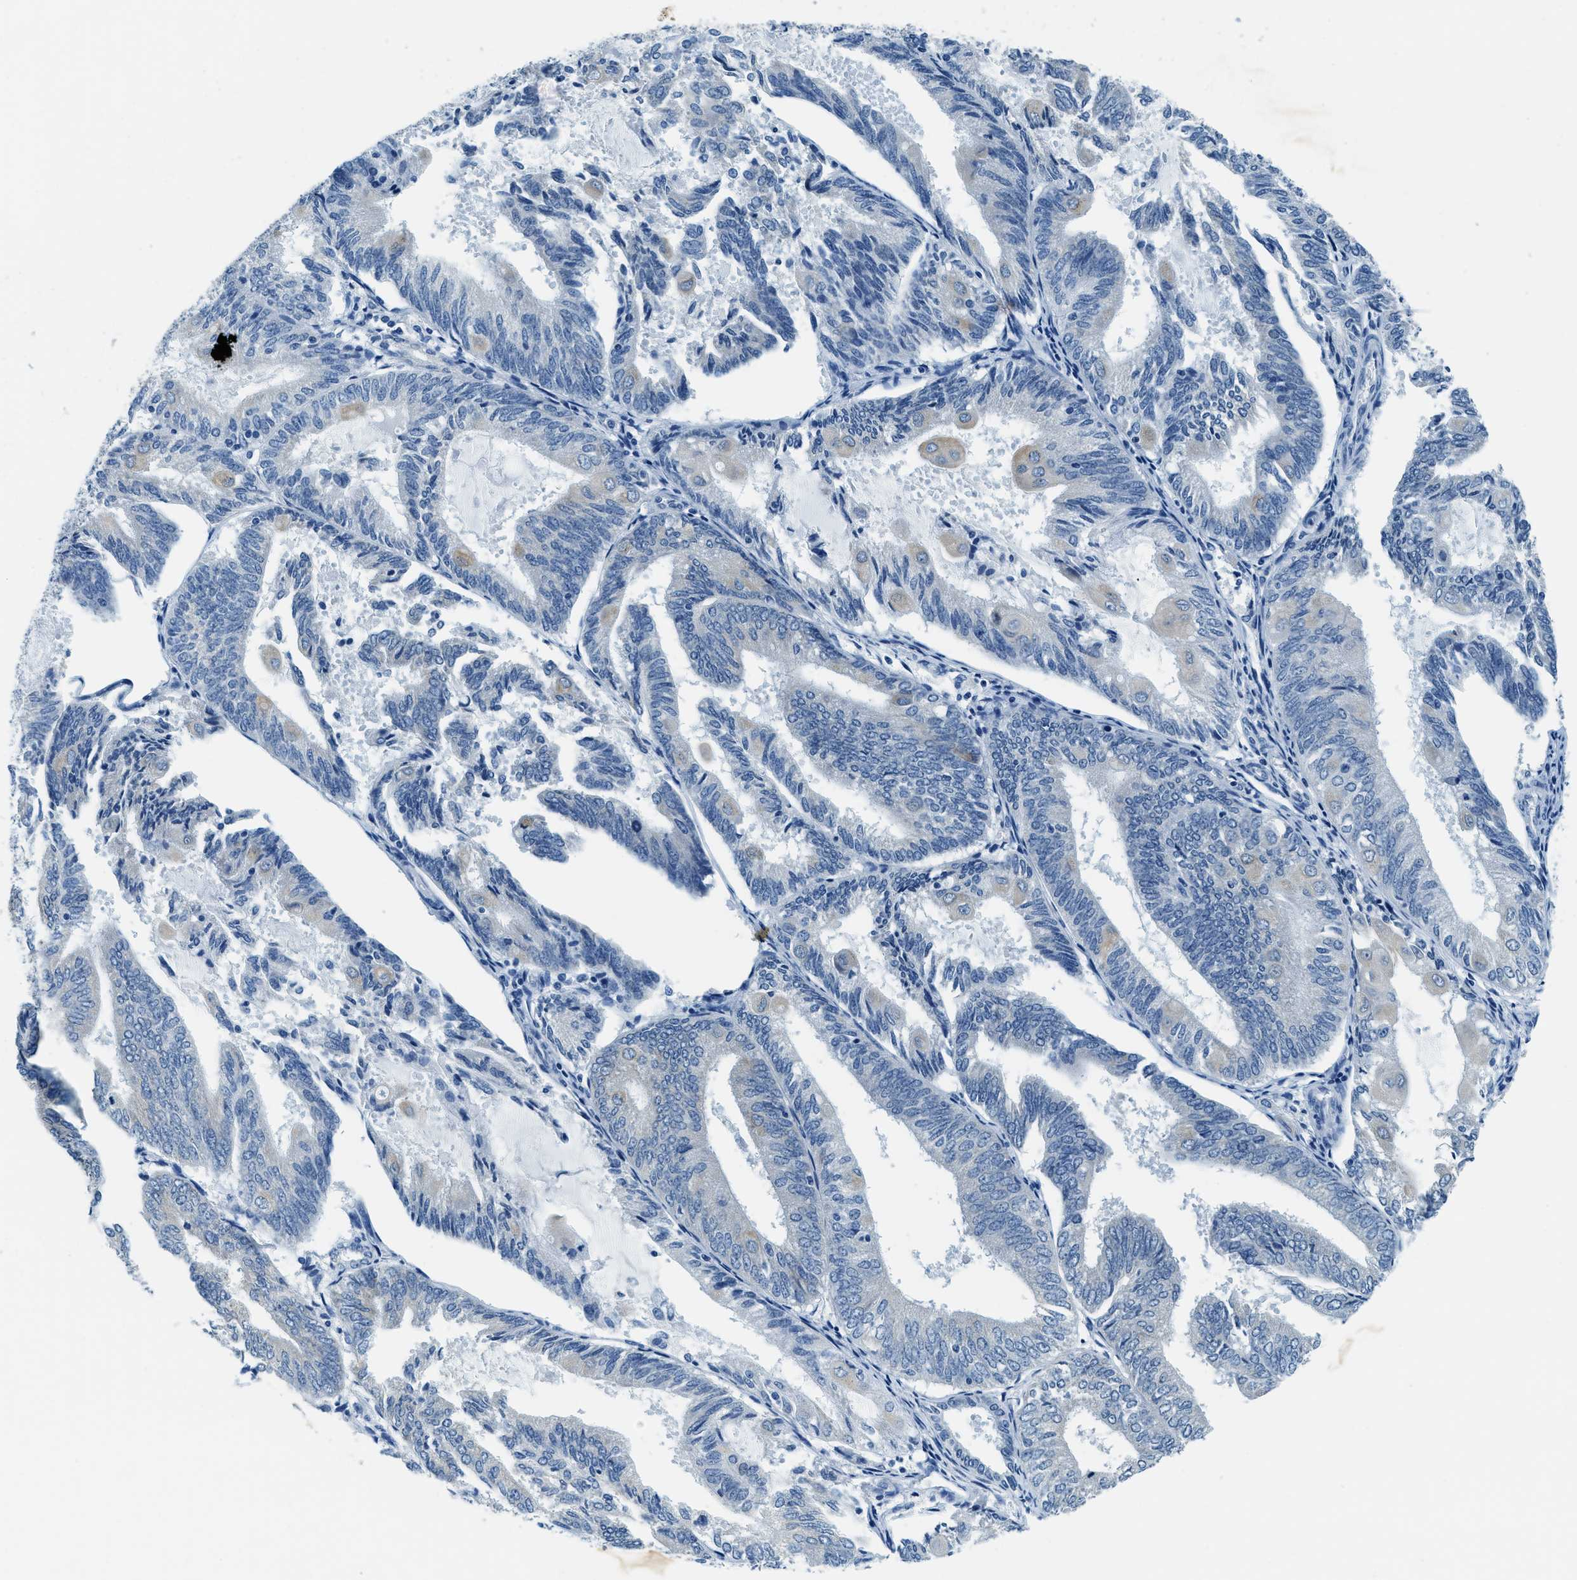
{"staining": {"intensity": "weak", "quantity": "<25%", "location": "cytoplasmic/membranous"}, "tissue": "endometrial cancer", "cell_type": "Tumor cells", "image_type": "cancer", "snomed": [{"axis": "morphology", "description": "Adenocarcinoma, NOS"}, {"axis": "topography", "description": "Endometrium"}], "caption": "A high-resolution micrograph shows immunohistochemistry (IHC) staining of endometrial cancer, which reveals no significant expression in tumor cells.", "gene": "UBAC2", "patient": {"sex": "female", "age": 81}}